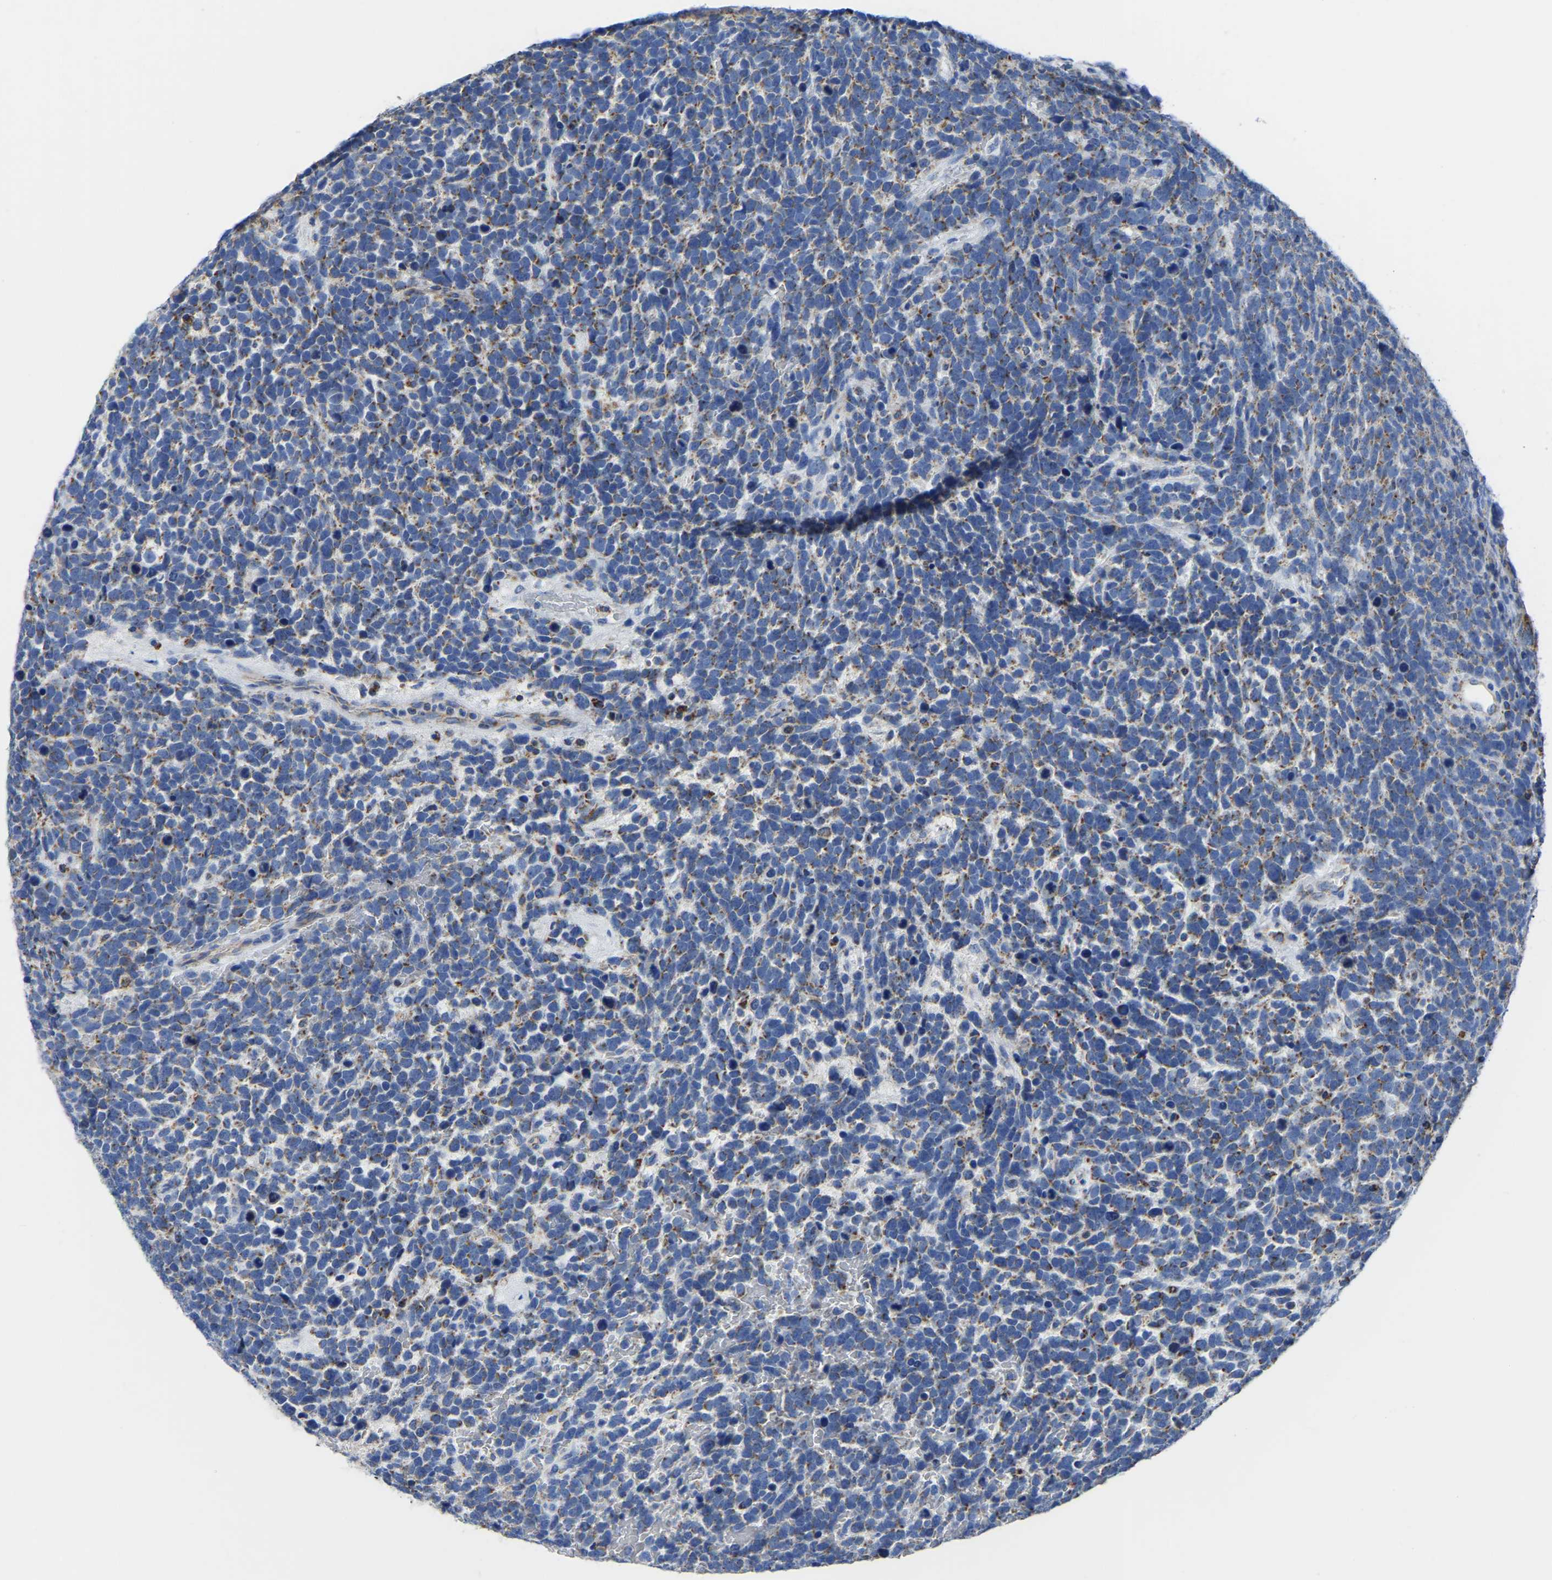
{"staining": {"intensity": "moderate", "quantity": ">75%", "location": "cytoplasmic/membranous"}, "tissue": "urothelial cancer", "cell_type": "Tumor cells", "image_type": "cancer", "snomed": [{"axis": "morphology", "description": "Urothelial carcinoma, High grade"}, {"axis": "topography", "description": "Urinary bladder"}], "caption": "IHC of human high-grade urothelial carcinoma shows medium levels of moderate cytoplasmic/membranous expression in about >75% of tumor cells. (Brightfield microscopy of DAB IHC at high magnification).", "gene": "ETFA", "patient": {"sex": "female", "age": 82}}